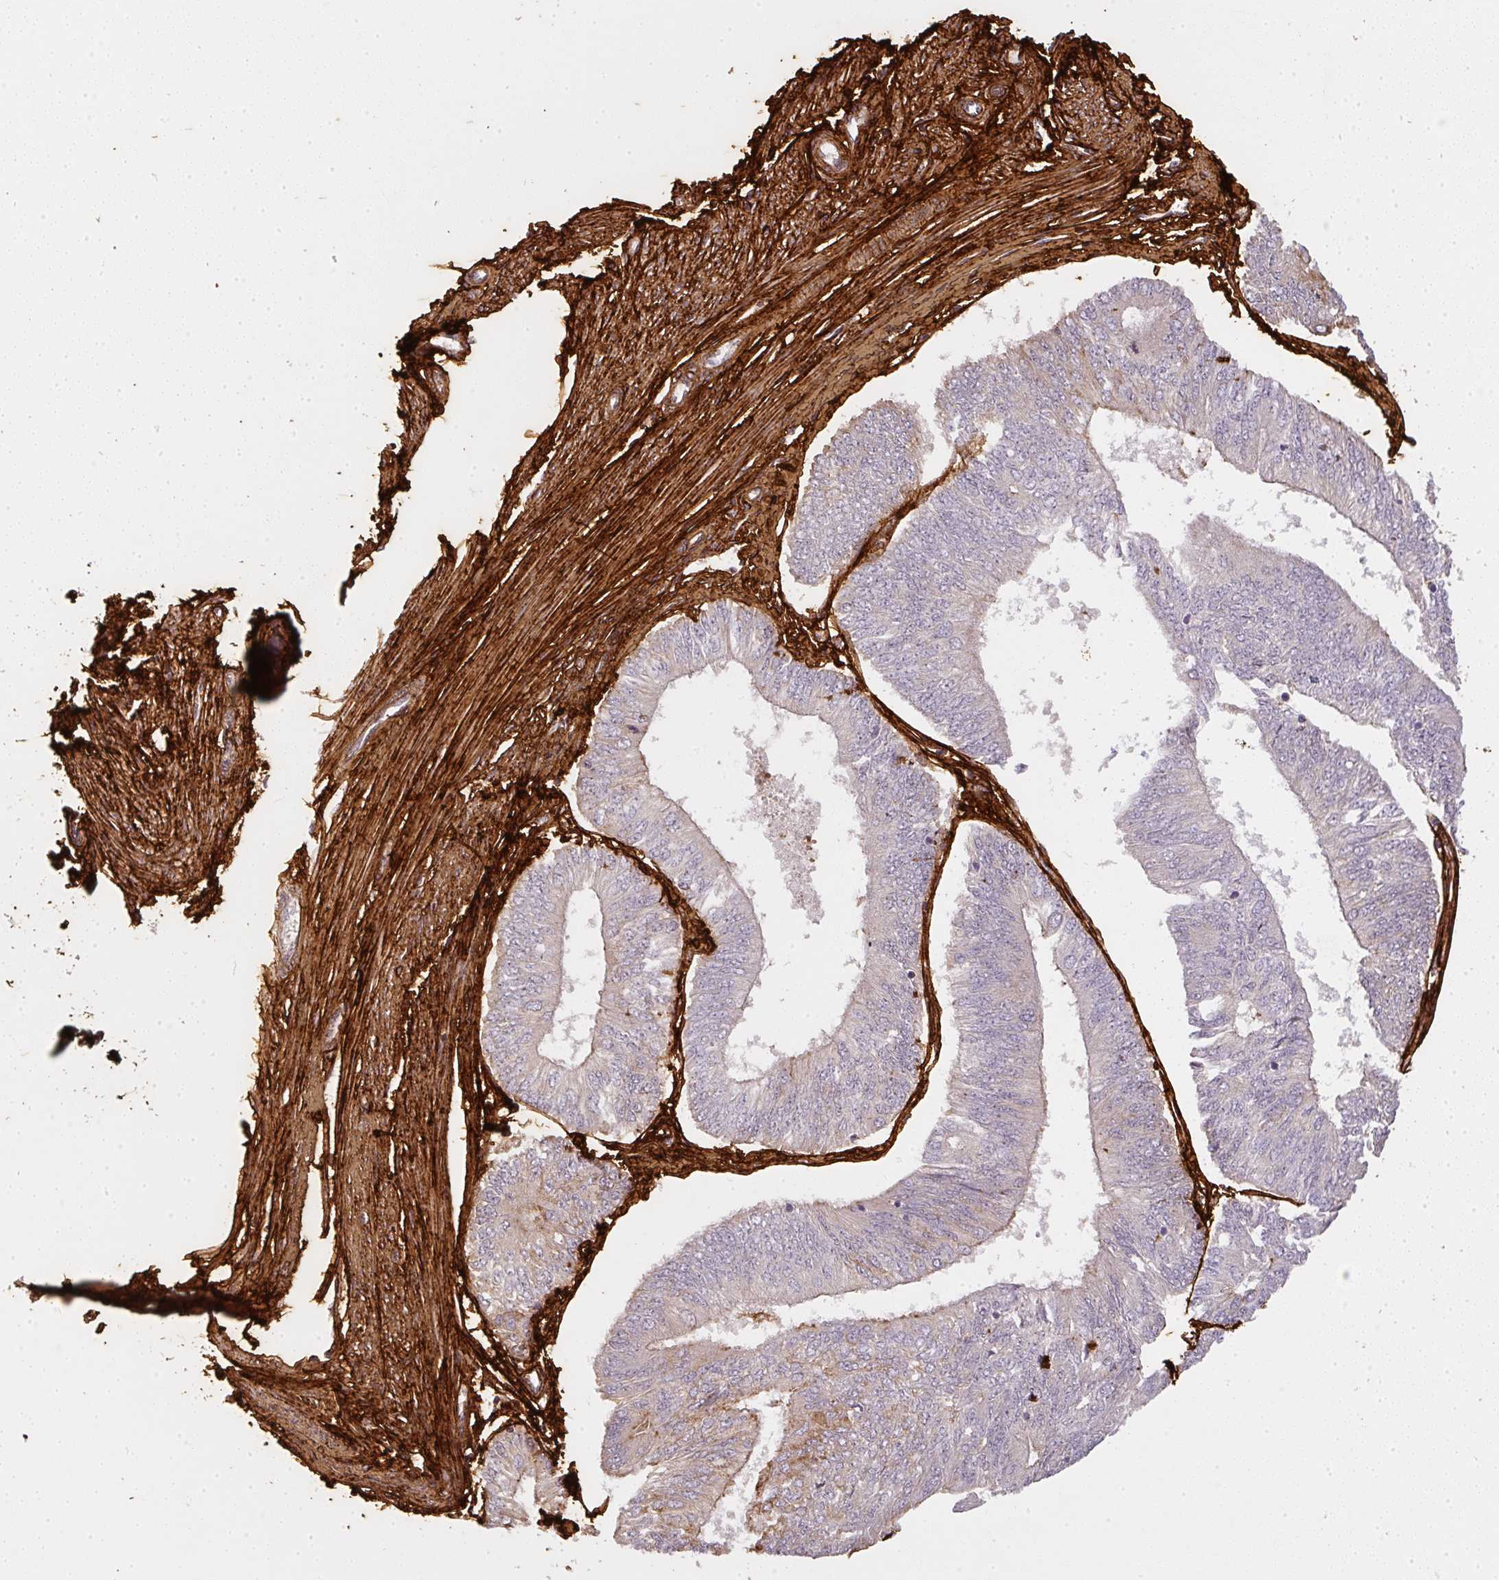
{"staining": {"intensity": "moderate", "quantity": "<25%", "location": "cytoplasmic/membranous"}, "tissue": "endometrial cancer", "cell_type": "Tumor cells", "image_type": "cancer", "snomed": [{"axis": "morphology", "description": "Adenocarcinoma, NOS"}, {"axis": "topography", "description": "Endometrium"}], "caption": "Immunohistochemical staining of endometrial cancer (adenocarcinoma) demonstrates low levels of moderate cytoplasmic/membranous protein positivity in about <25% of tumor cells.", "gene": "COL3A1", "patient": {"sex": "female", "age": 58}}